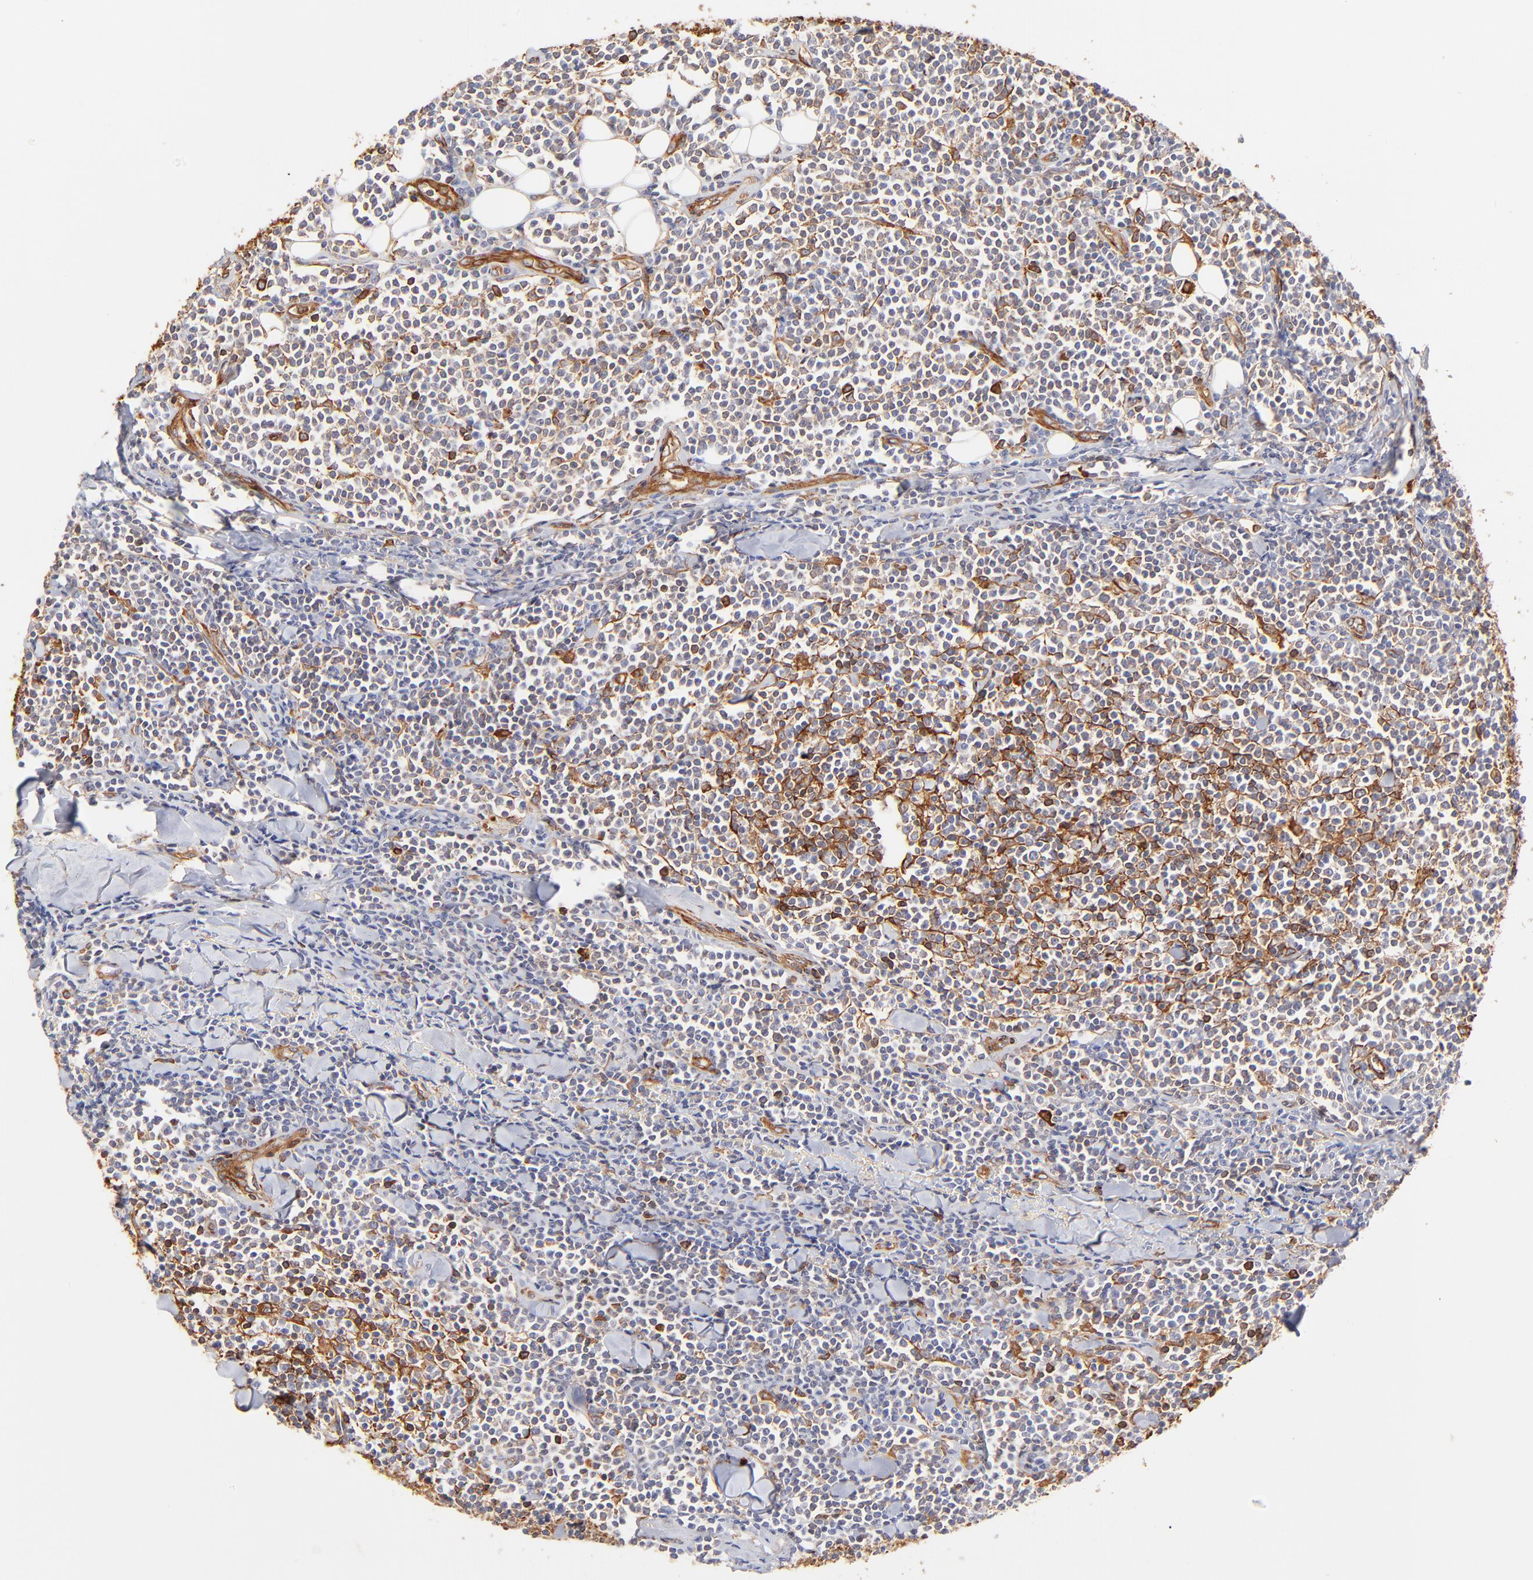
{"staining": {"intensity": "weak", "quantity": "25%-75%", "location": "cytoplasmic/membranous"}, "tissue": "lymphoma", "cell_type": "Tumor cells", "image_type": "cancer", "snomed": [{"axis": "morphology", "description": "Malignant lymphoma, non-Hodgkin's type, Low grade"}, {"axis": "topography", "description": "Soft tissue"}], "caption": "Tumor cells display low levels of weak cytoplasmic/membranous expression in approximately 25%-75% of cells in lymphoma. Immunohistochemistry (ihc) stains the protein in brown and the nuclei are stained blue.", "gene": "FLNA", "patient": {"sex": "male", "age": 92}}